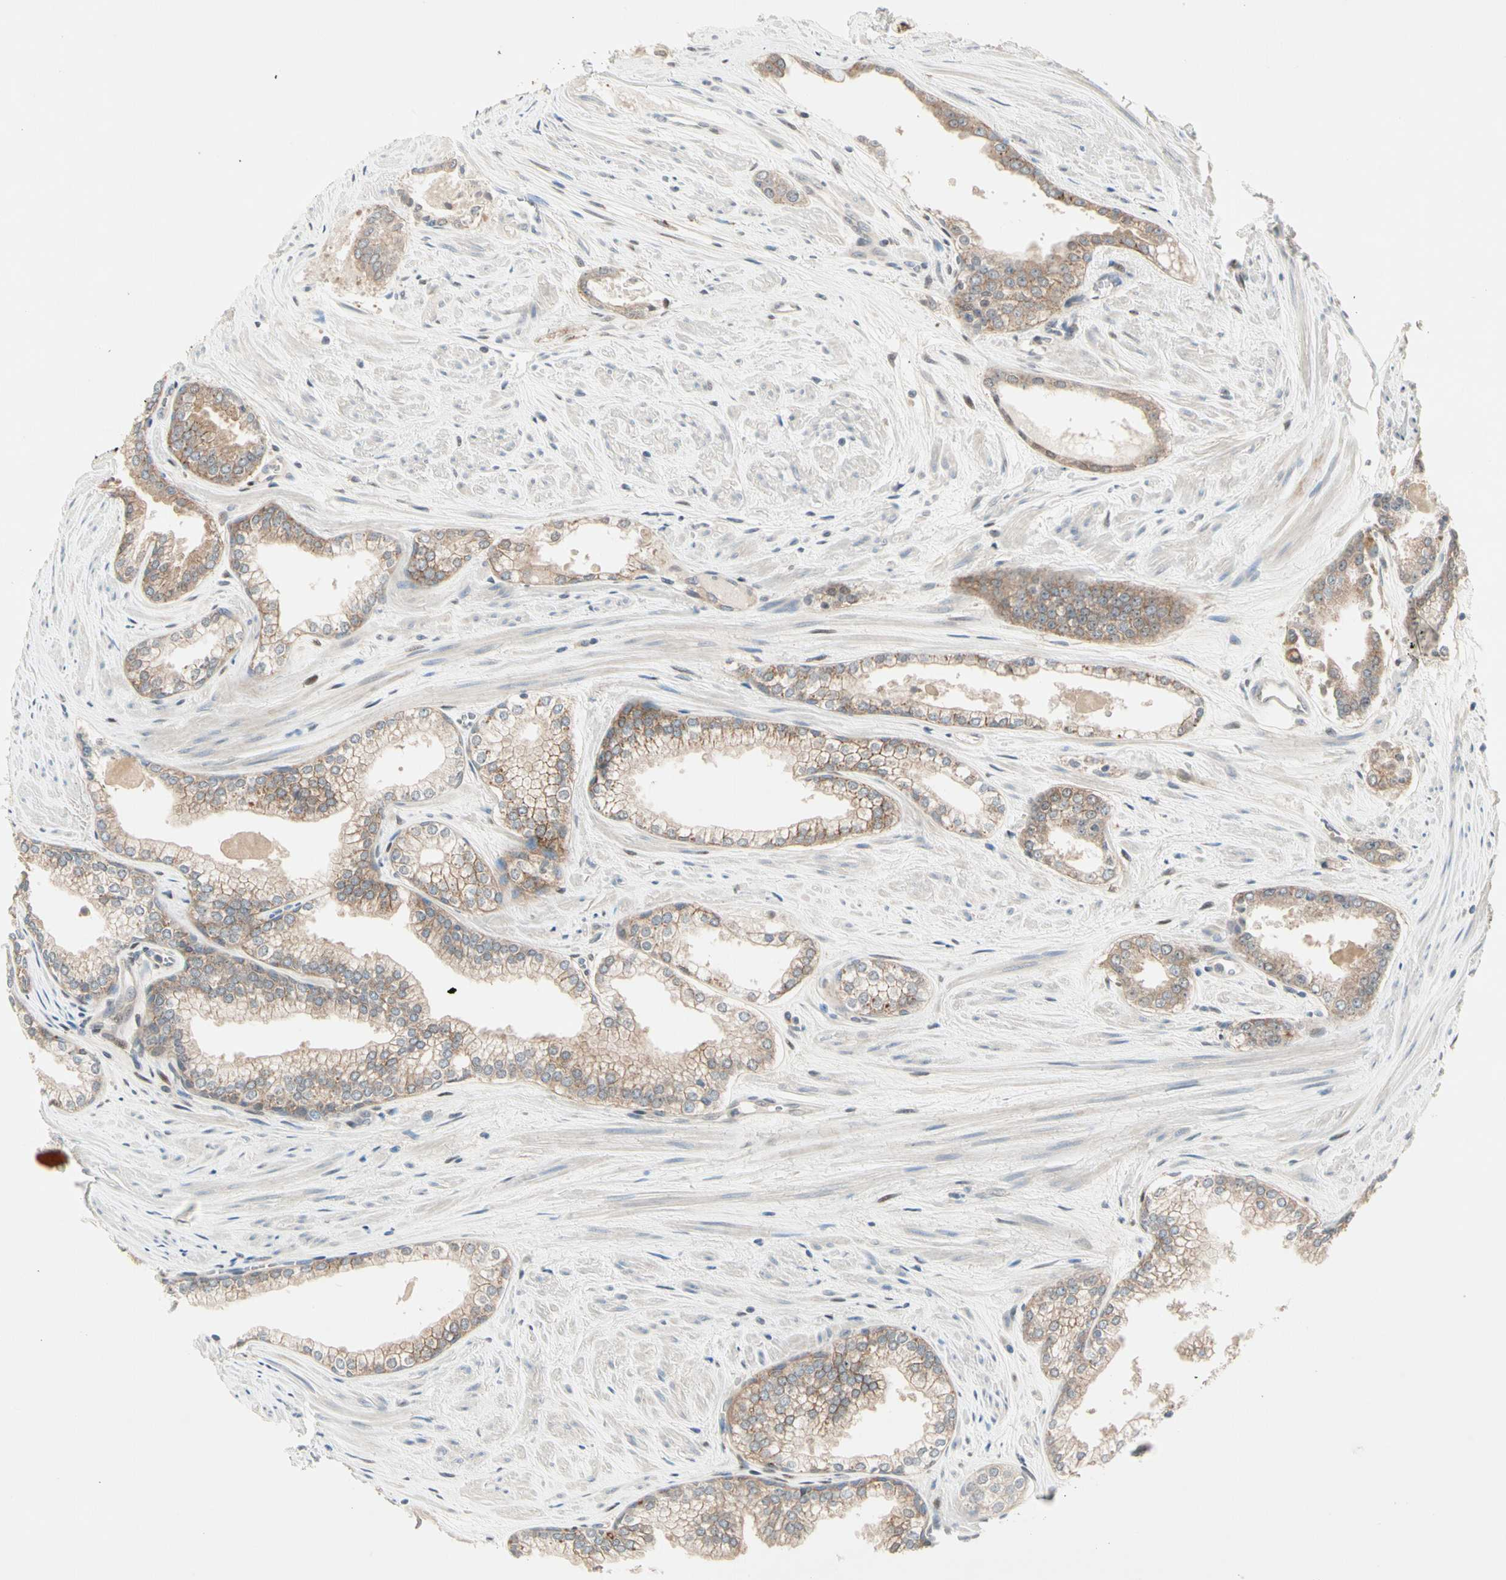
{"staining": {"intensity": "weak", "quantity": ">75%", "location": "cytoplasmic/membranous"}, "tissue": "prostate cancer", "cell_type": "Tumor cells", "image_type": "cancer", "snomed": [{"axis": "morphology", "description": "Adenocarcinoma, Low grade"}, {"axis": "topography", "description": "Prostate"}], "caption": "Protein expression analysis of prostate adenocarcinoma (low-grade) exhibits weak cytoplasmic/membranous positivity in approximately >75% of tumor cells.", "gene": "IL1R1", "patient": {"sex": "male", "age": 60}}